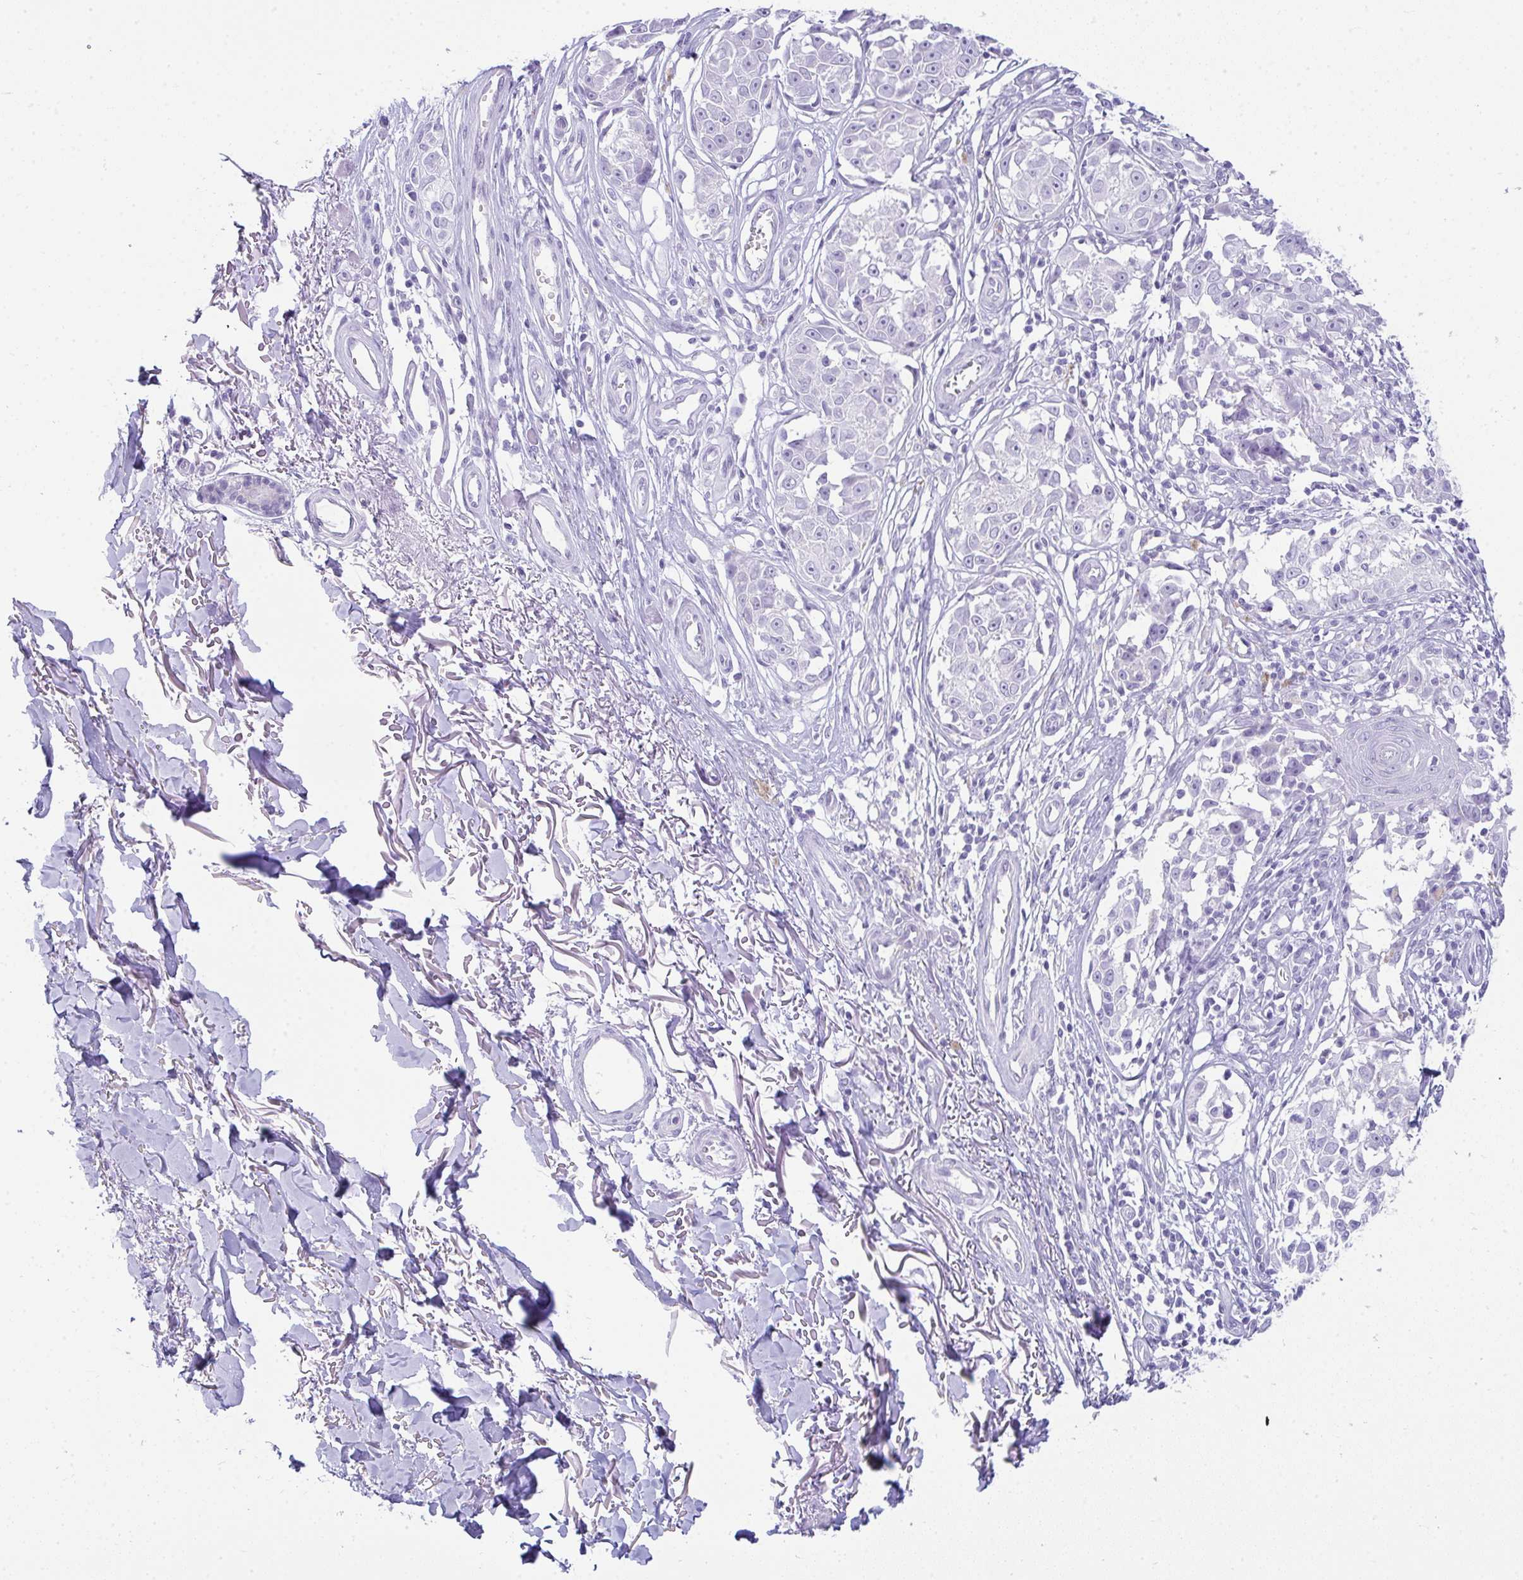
{"staining": {"intensity": "negative", "quantity": "none", "location": "none"}, "tissue": "melanoma", "cell_type": "Tumor cells", "image_type": "cancer", "snomed": [{"axis": "morphology", "description": "Malignant melanoma, NOS"}, {"axis": "topography", "description": "Skin"}], "caption": "Immunohistochemical staining of melanoma exhibits no significant staining in tumor cells.", "gene": "RASL10A", "patient": {"sex": "male", "age": 73}}